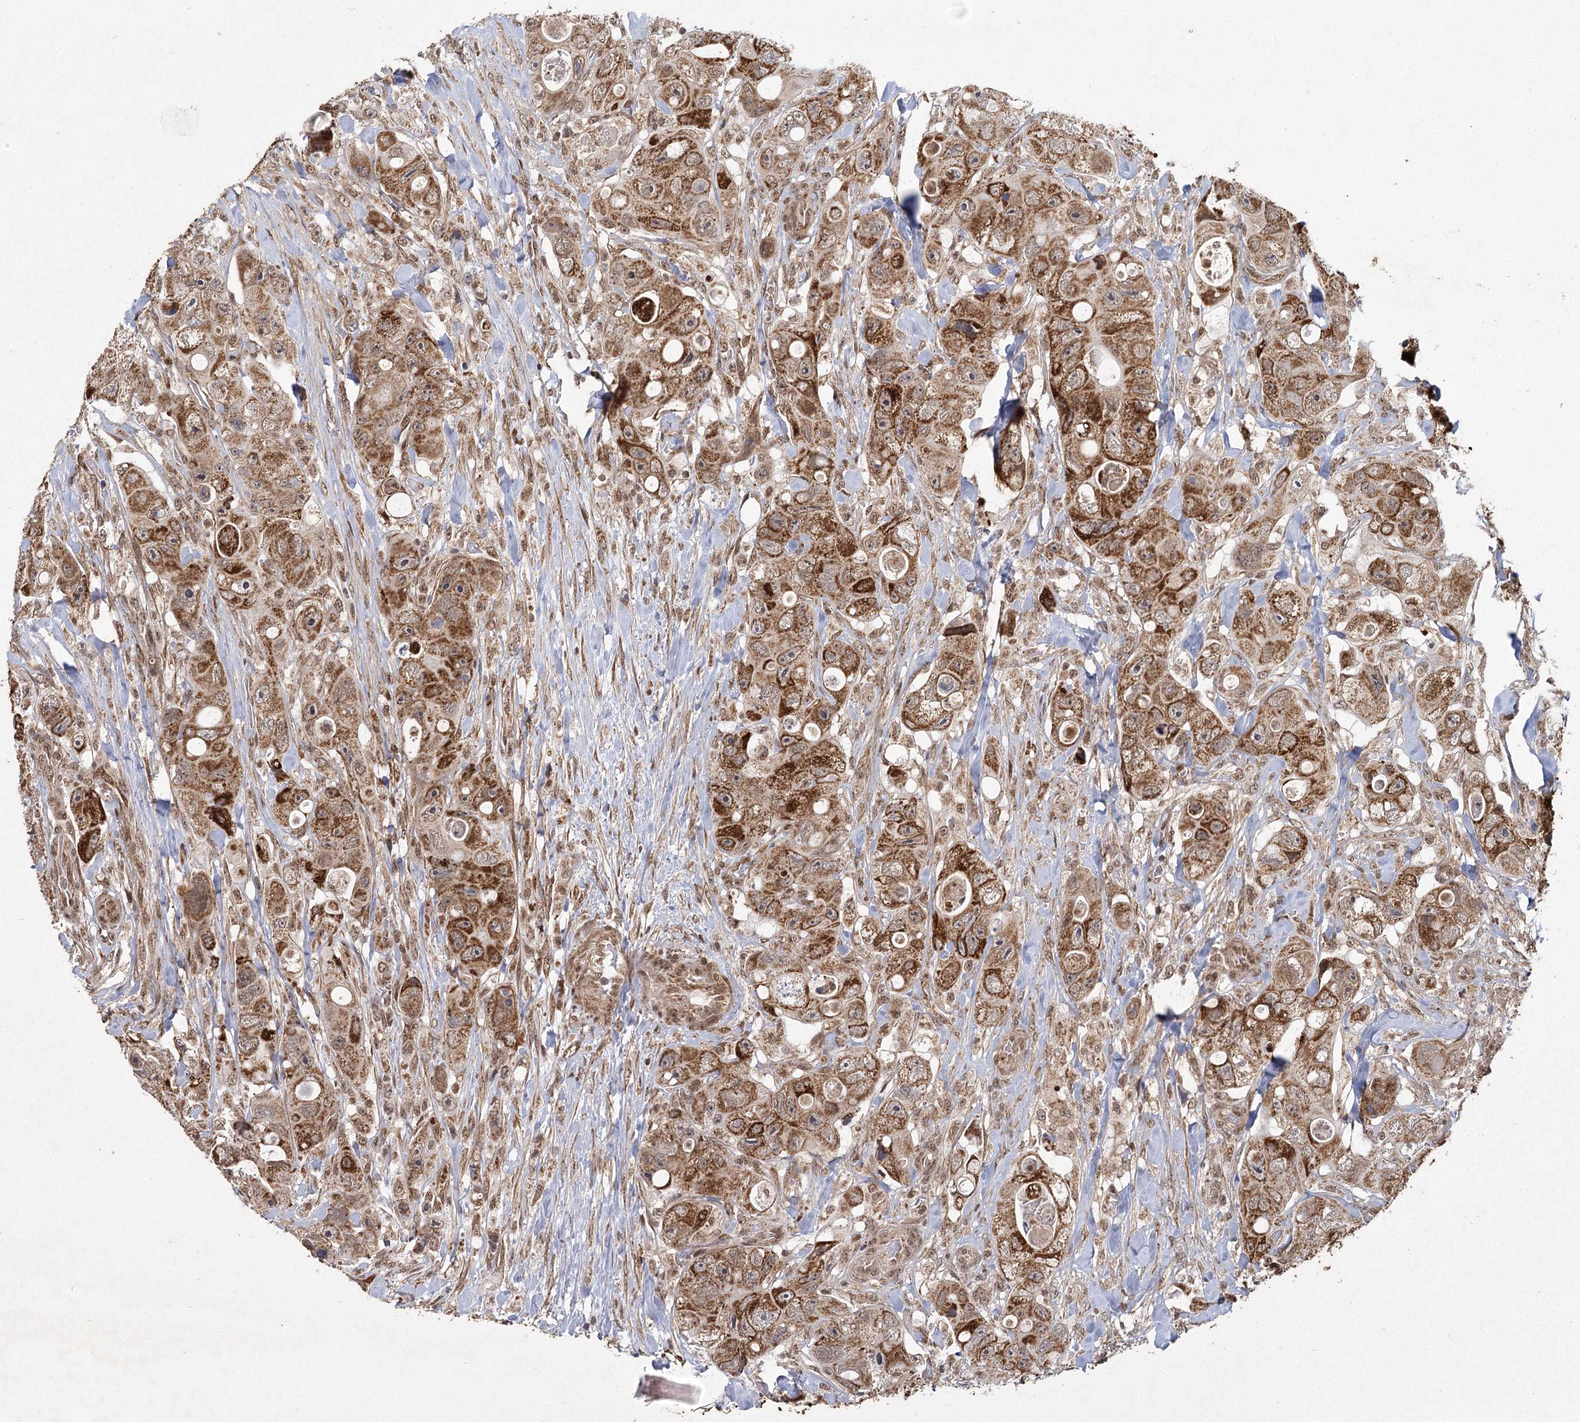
{"staining": {"intensity": "moderate", "quantity": ">75%", "location": "cytoplasmic/membranous"}, "tissue": "colorectal cancer", "cell_type": "Tumor cells", "image_type": "cancer", "snomed": [{"axis": "morphology", "description": "Adenocarcinoma, NOS"}, {"axis": "topography", "description": "Colon"}], "caption": "This photomicrograph reveals immunohistochemistry staining of colorectal cancer, with medium moderate cytoplasmic/membranous positivity in about >75% of tumor cells.", "gene": "ZCCHC24", "patient": {"sex": "female", "age": 46}}